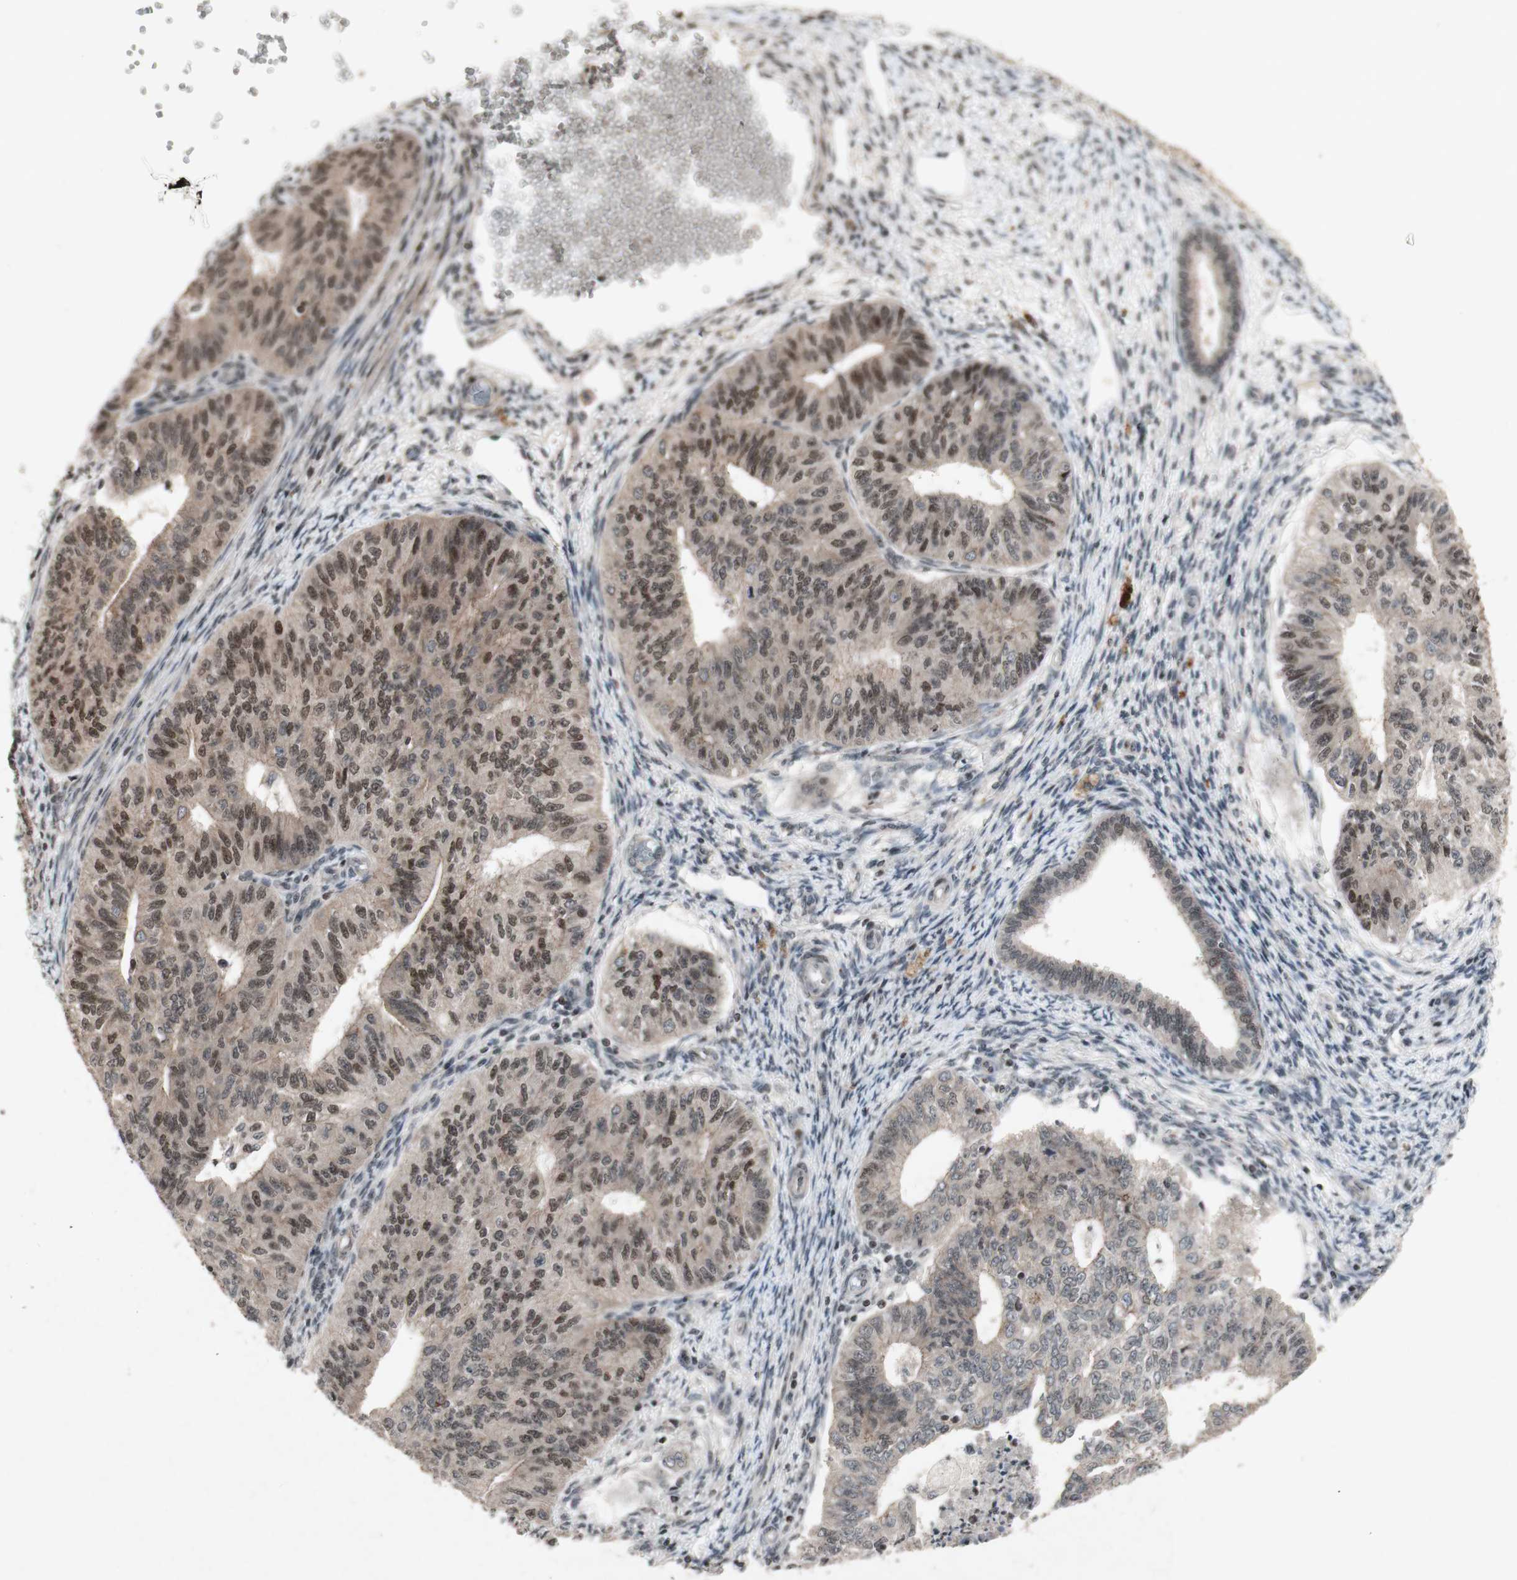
{"staining": {"intensity": "weak", "quantity": ">75%", "location": "cytoplasmic/membranous,nuclear"}, "tissue": "endometrial cancer", "cell_type": "Tumor cells", "image_type": "cancer", "snomed": [{"axis": "morphology", "description": "Adenocarcinoma, NOS"}, {"axis": "topography", "description": "Endometrium"}], "caption": "Immunohistochemistry photomicrograph of neoplastic tissue: human endometrial cancer (adenocarcinoma) stained using immunohistochemistry exhibits low levels of weak protein expression localized specifically in the cytoplasmic/membranous and nuclear of tumor cells, appearing as a cytoplasmic/membranous and nuclear brown color.", "gene": "PLXNA1", "patient": {"sex": "female", "age": 32}}